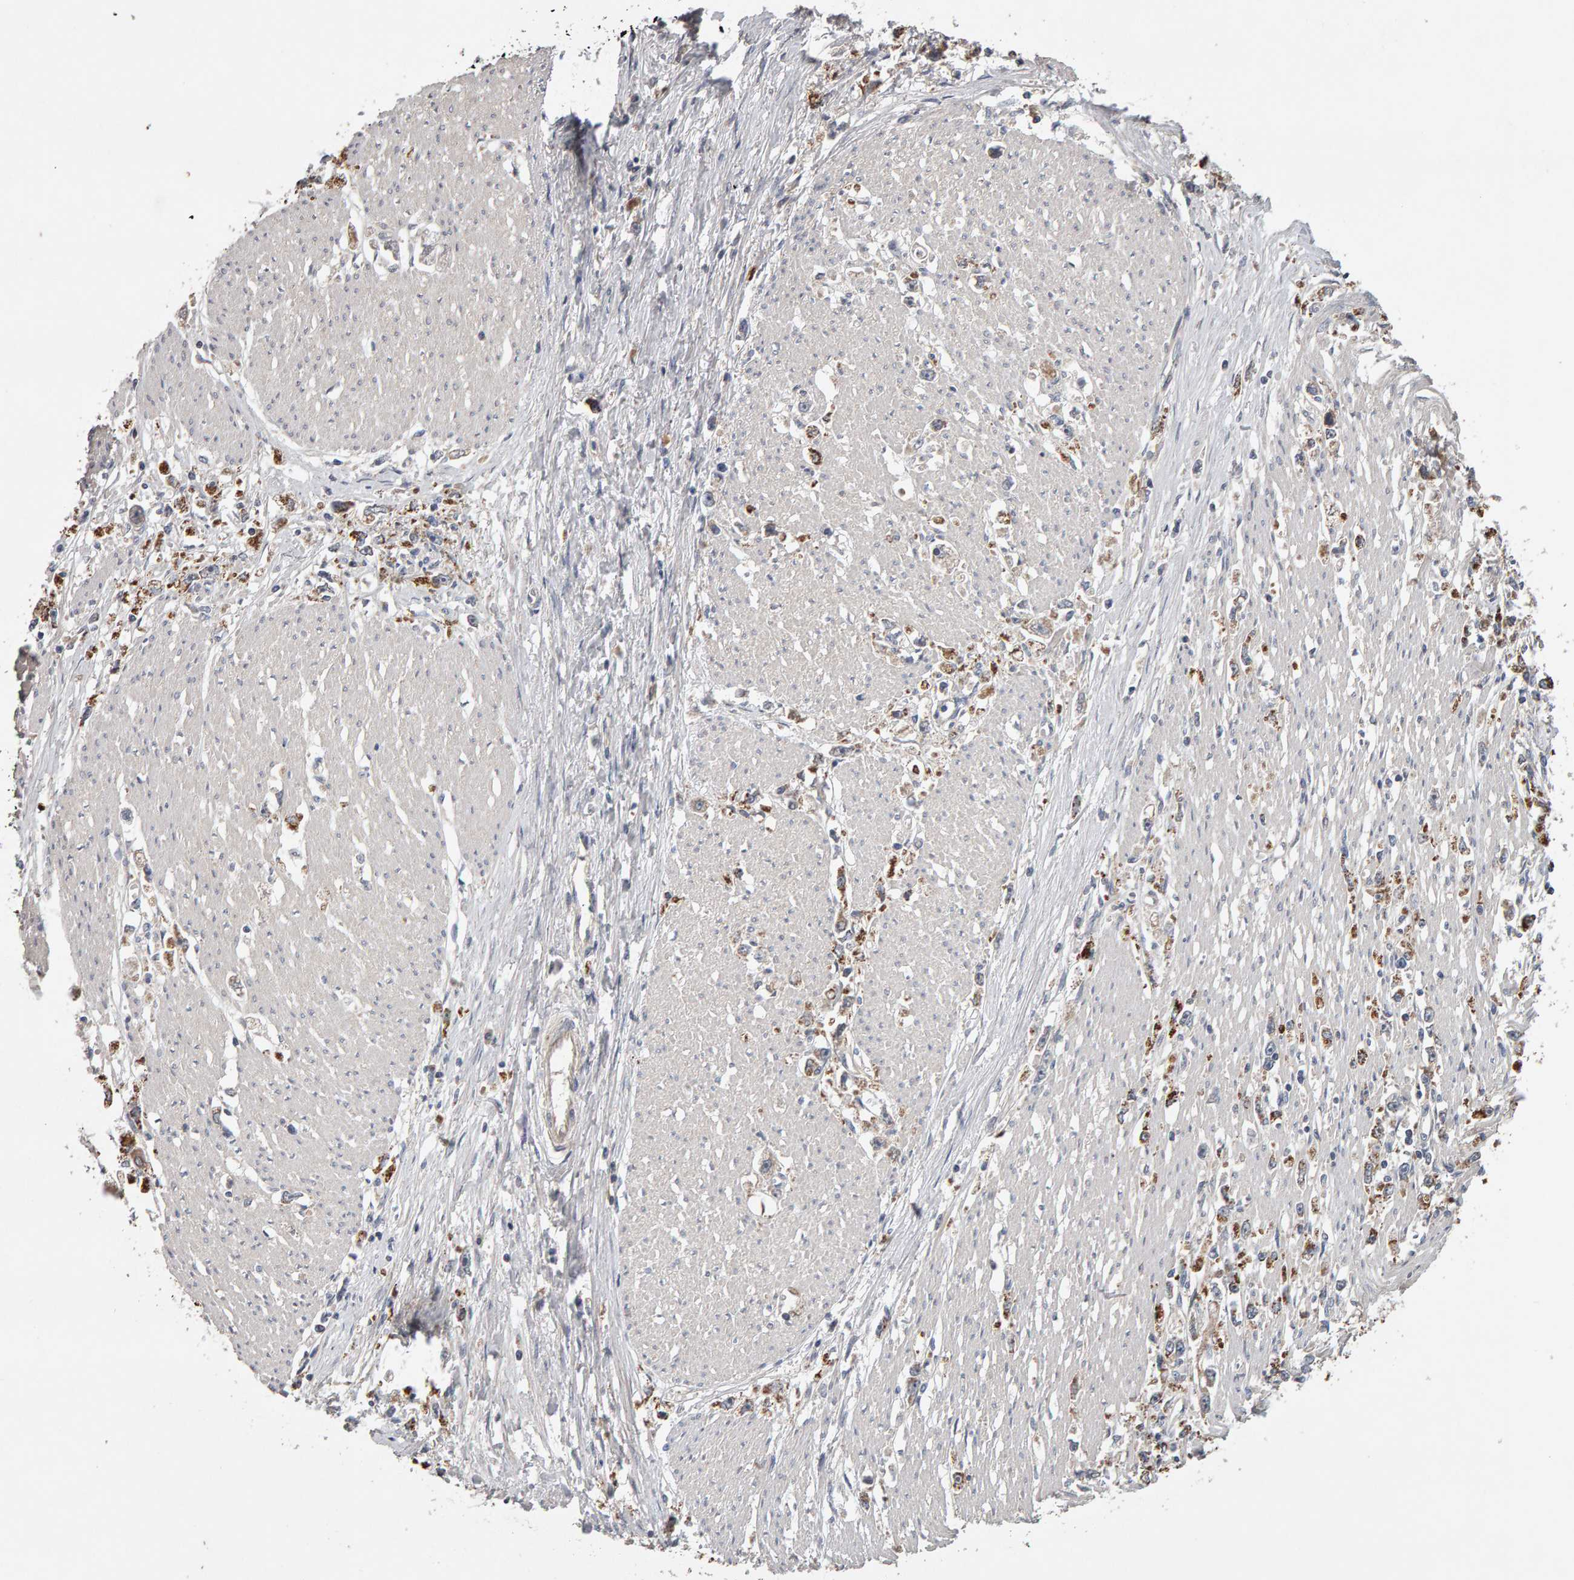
{"staining": {"intensity": "negative", "quantity": "none", "location": "none"}, "tissue": "stomach cancer", "cell_type": "Tumor cells", "image_type": "cancer", "snomed": [{"axis": "morphology", "description": "Adenocarcinoma, NOS"}, {"axis": "topography", "description": "Stomach"}], "caption": "This is an IHC image of human adenocarcinoma (stomach). There is no staining in tumor cells.", "gene": "COASY", "patient": {"sex": "female", "age": 59}}